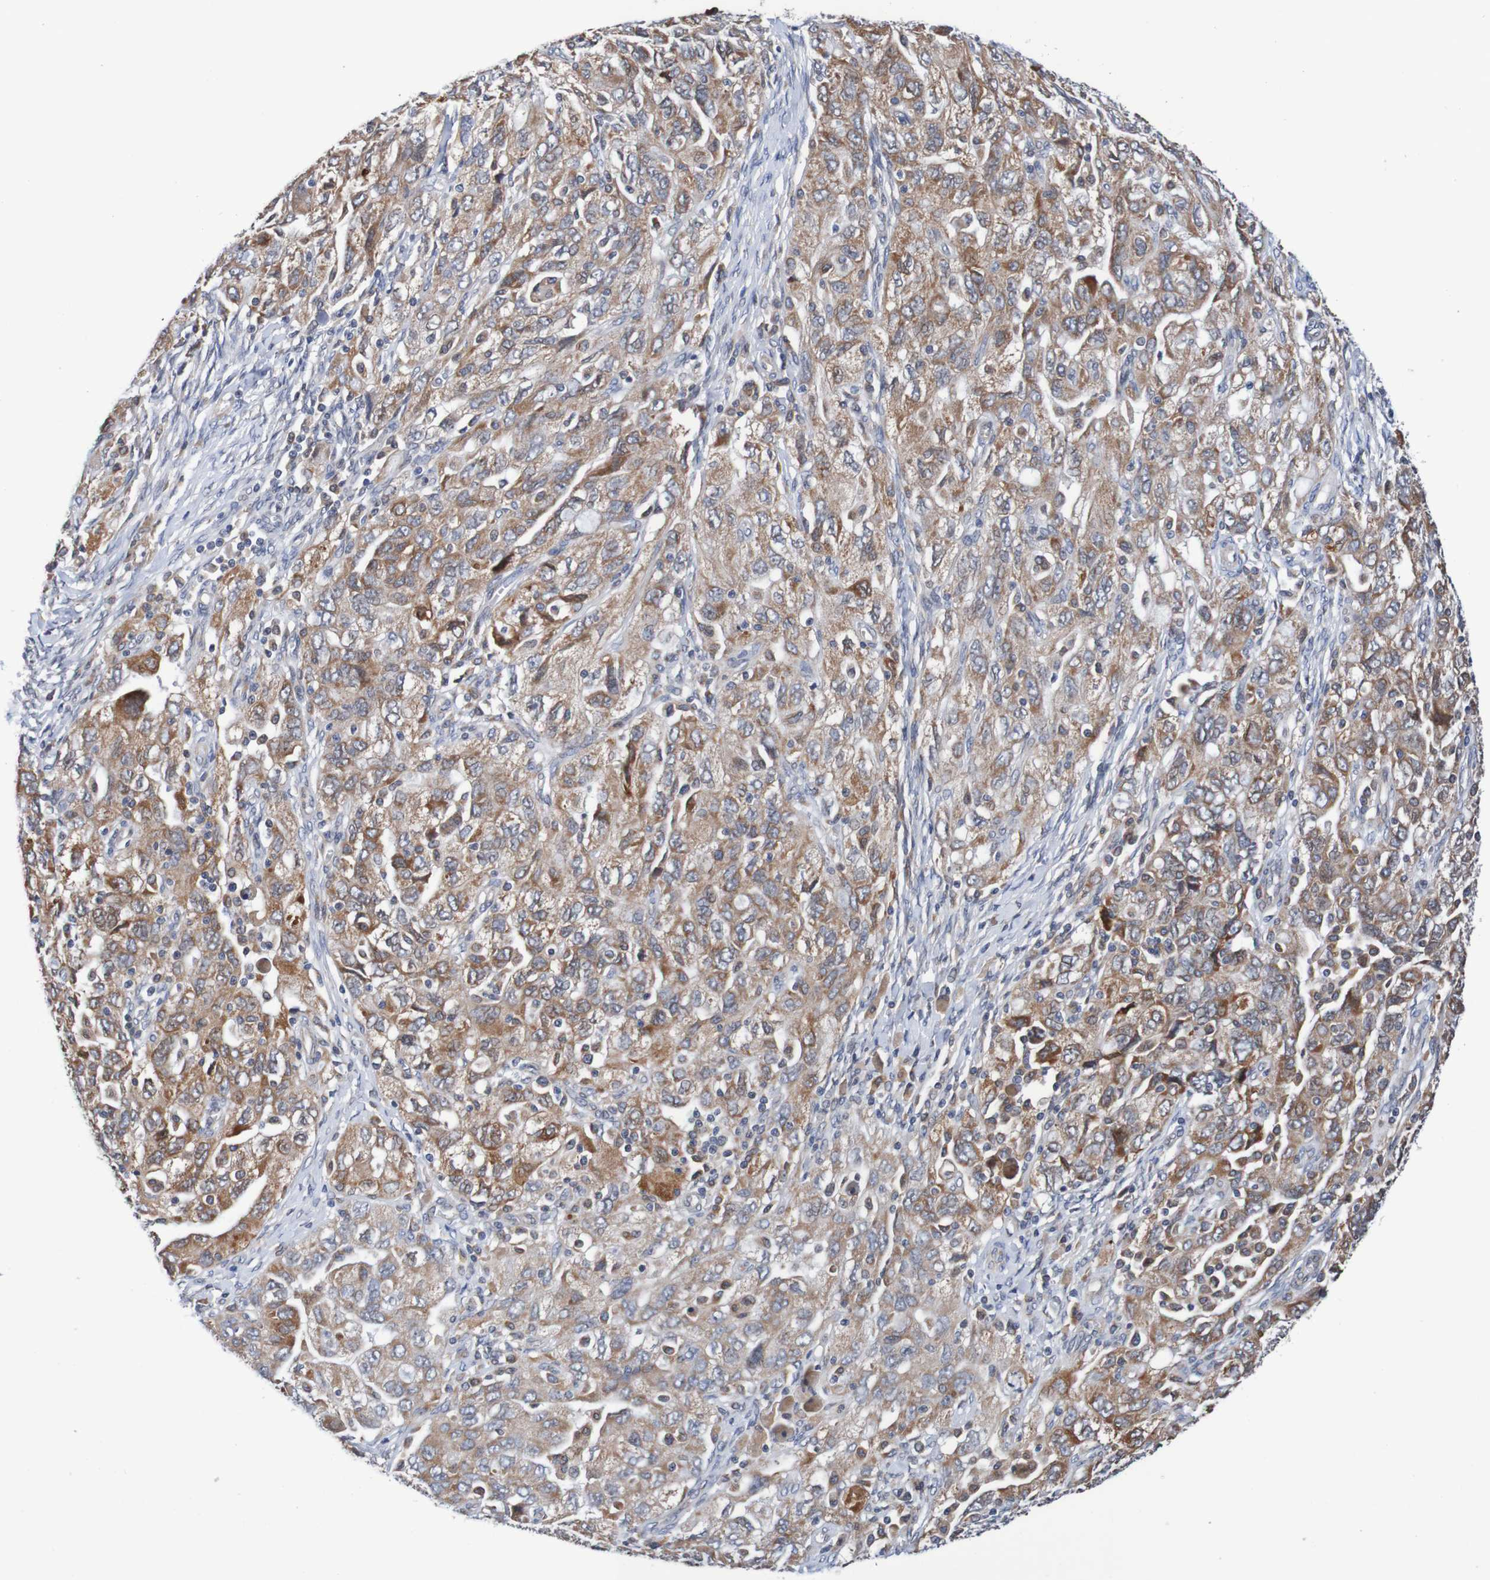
{"staining": {"intensity": "moderate", "quantity": ">75%", "location": "cytoplasmic/membranous"}, "tissue": "ovarian cancer", "cell_type": "Tumor cells", "image_type": "cancer", "snomed": [{"axis": "morphology", "description": "Carcinoma, NOS"}, {"axis": "morphology", "description": "Cystadenocarcinoma, serous, NOS"}, {"axis": "topography", "description": "Ovary"}], "caption": "Immunohistochemical staining of serous cystadenocarcinoma (ovarian) displays moderate cytoplasmic/membranous protein expression in about >75% of tumor cells. Using DAB (3,3'-diaminobenzidine) (brown) and hematoxylin (blue) stains, captured at high magnification using brightfield microscopy.", "gene": "FIBP", "patient": {"sex": "female", "age": 69}}